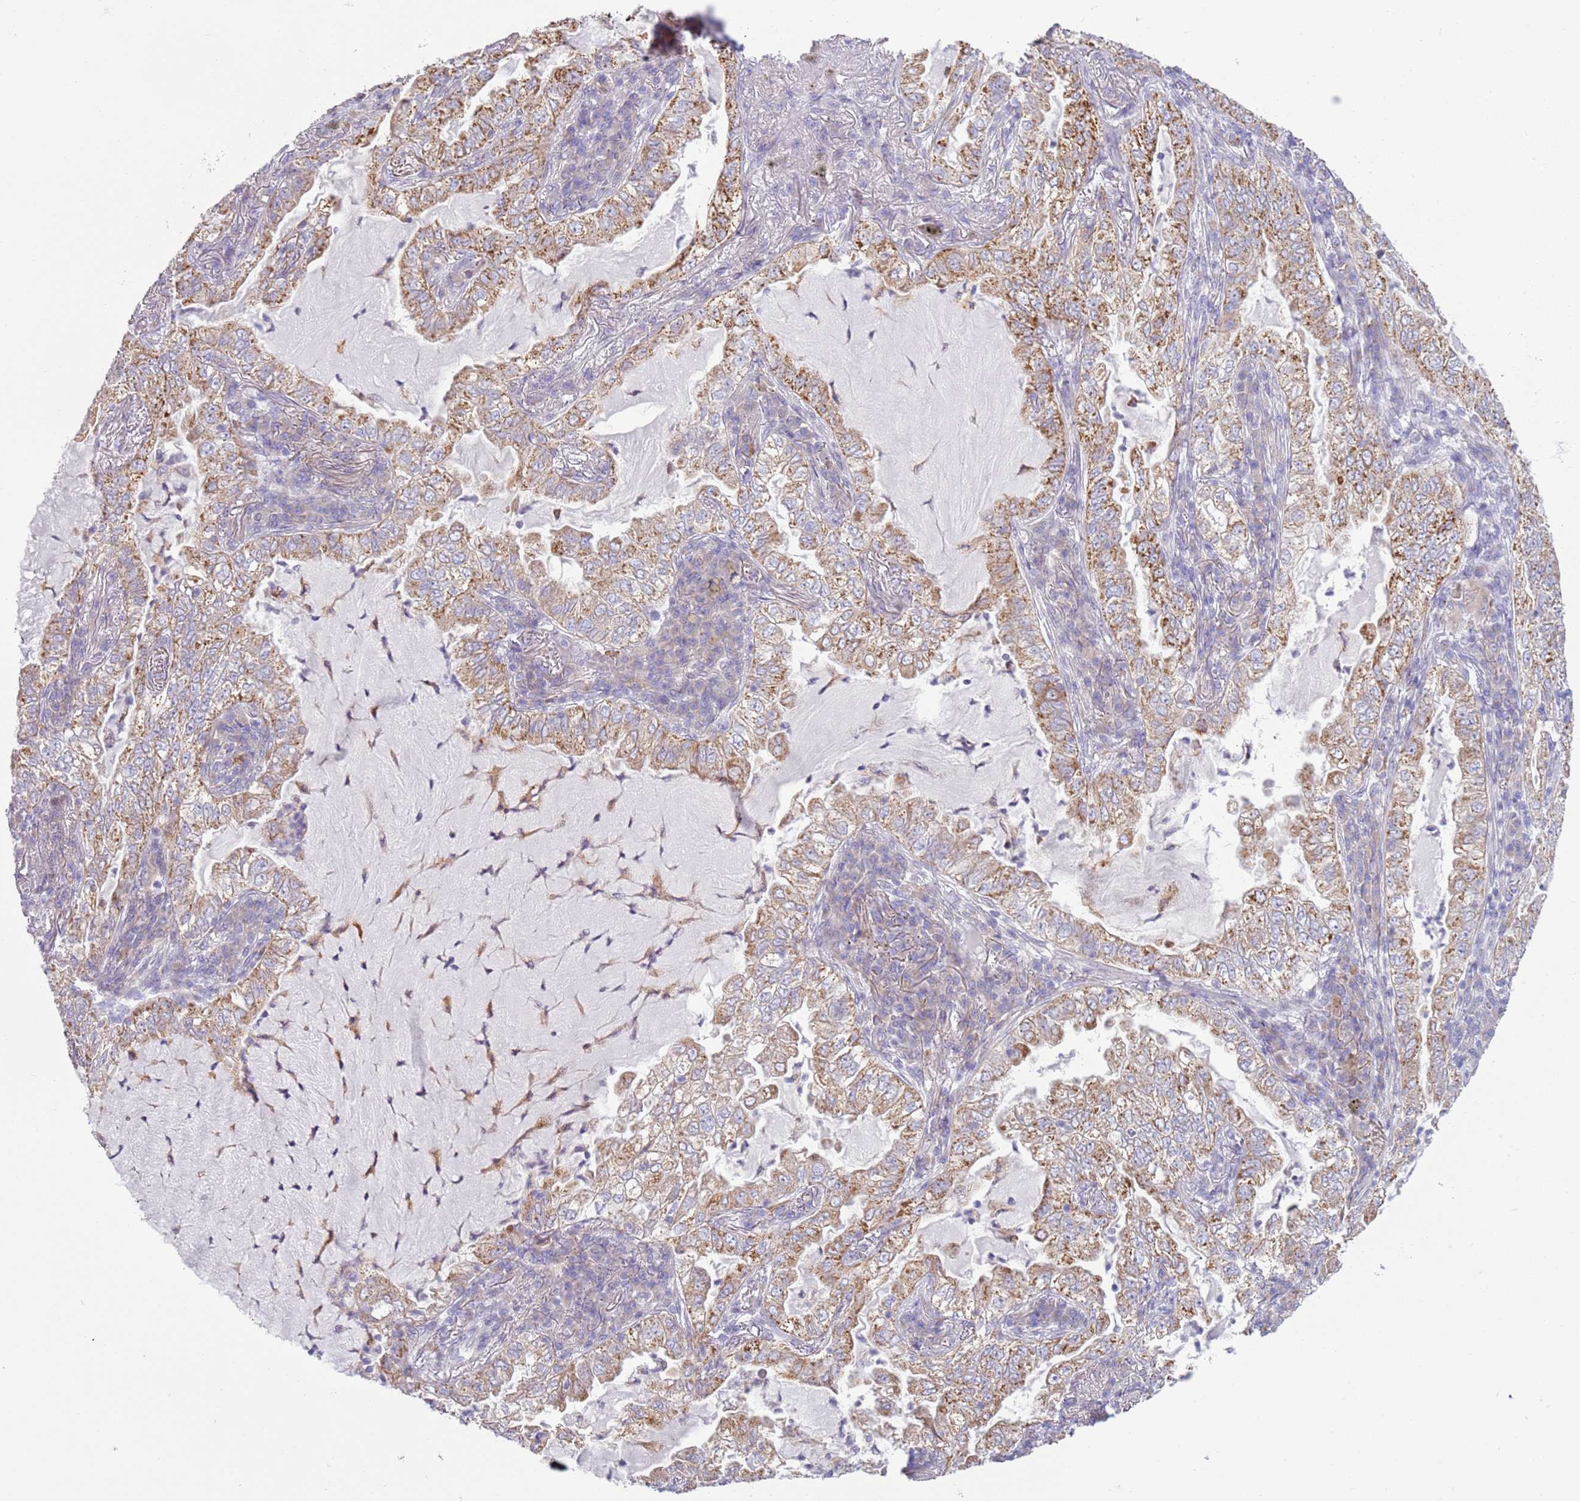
{"staining": {"intensity": "moderate", "quantity": ">75%", "location": "cytoplasmic/membranous"}, "tissue": "lung cancer", "cell_type": "Tumor cells", "image_type": "cancer", "snomed": [{"axis": "morphology", "description": "Adenocarcinoma, NOS"}, {"axis": "topography", "description": "Lung"}], "caption": "An immunohistochemistry (IHC) image of neoplastic tissue is shown. Protein staining in brown labels moderate cytoplasmic/membranous positivity in lung adenocarcinoma within tumor cells.", "gene": "OAF", "patient": {"sex": "female", "age": 73}}